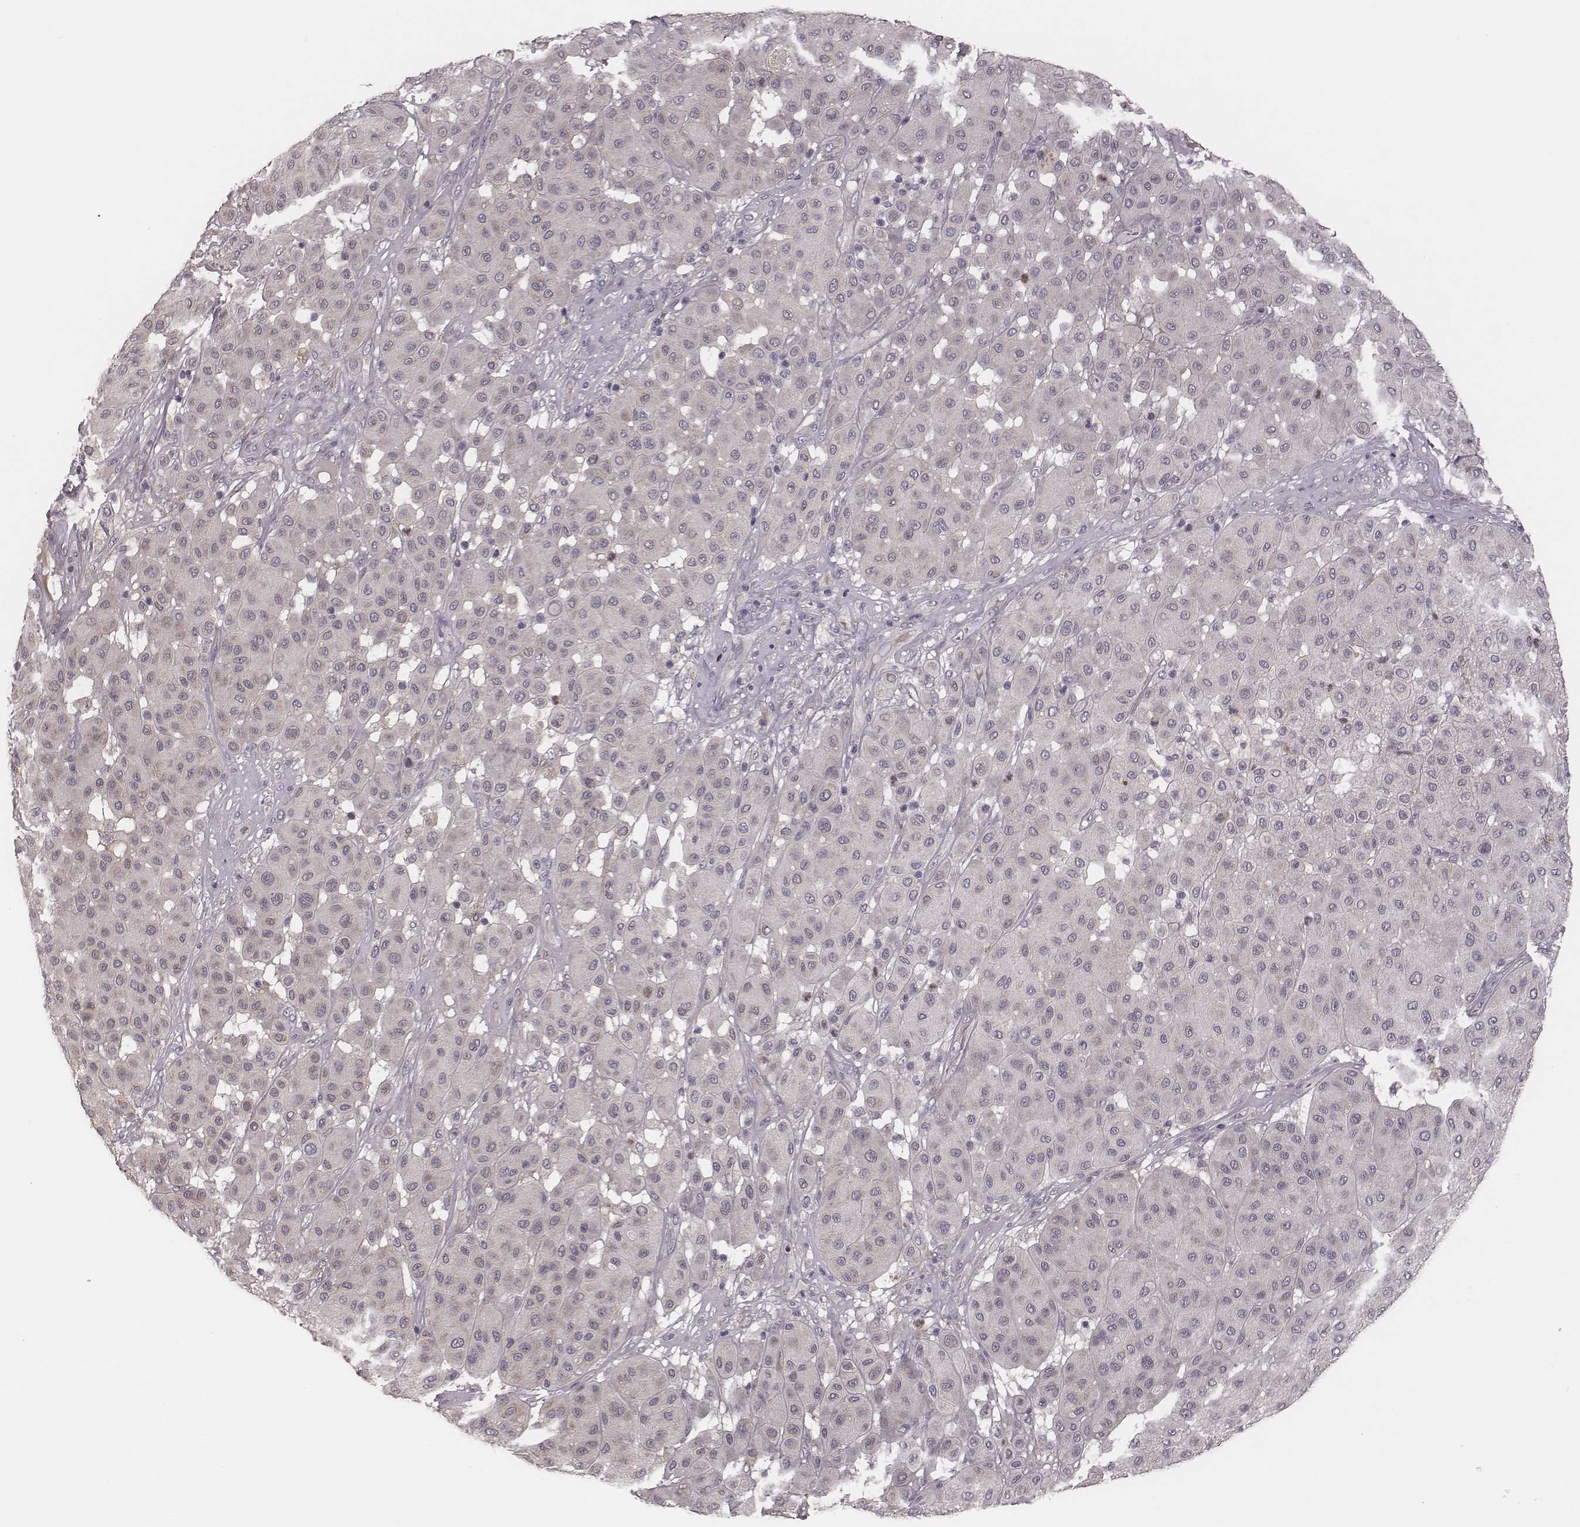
{"staining": {"intensity": "negative", "quantity": "none", "location": "none"}, "tissue": "melanoma", "cell_type": "Tumor cells", "image_type": "cancer", "snomed": [{"axis": "morphology", "description": "Malignant melanoma, Metastatic site"}, {"axis": "topography", "description": "Smooth muscle"}], "caption": "Tumor cells show no significant protein staining in malignant melanoma (metastatic site).", "gene": "P2RX5", "patient": {"sex": "male", "age": 41}}